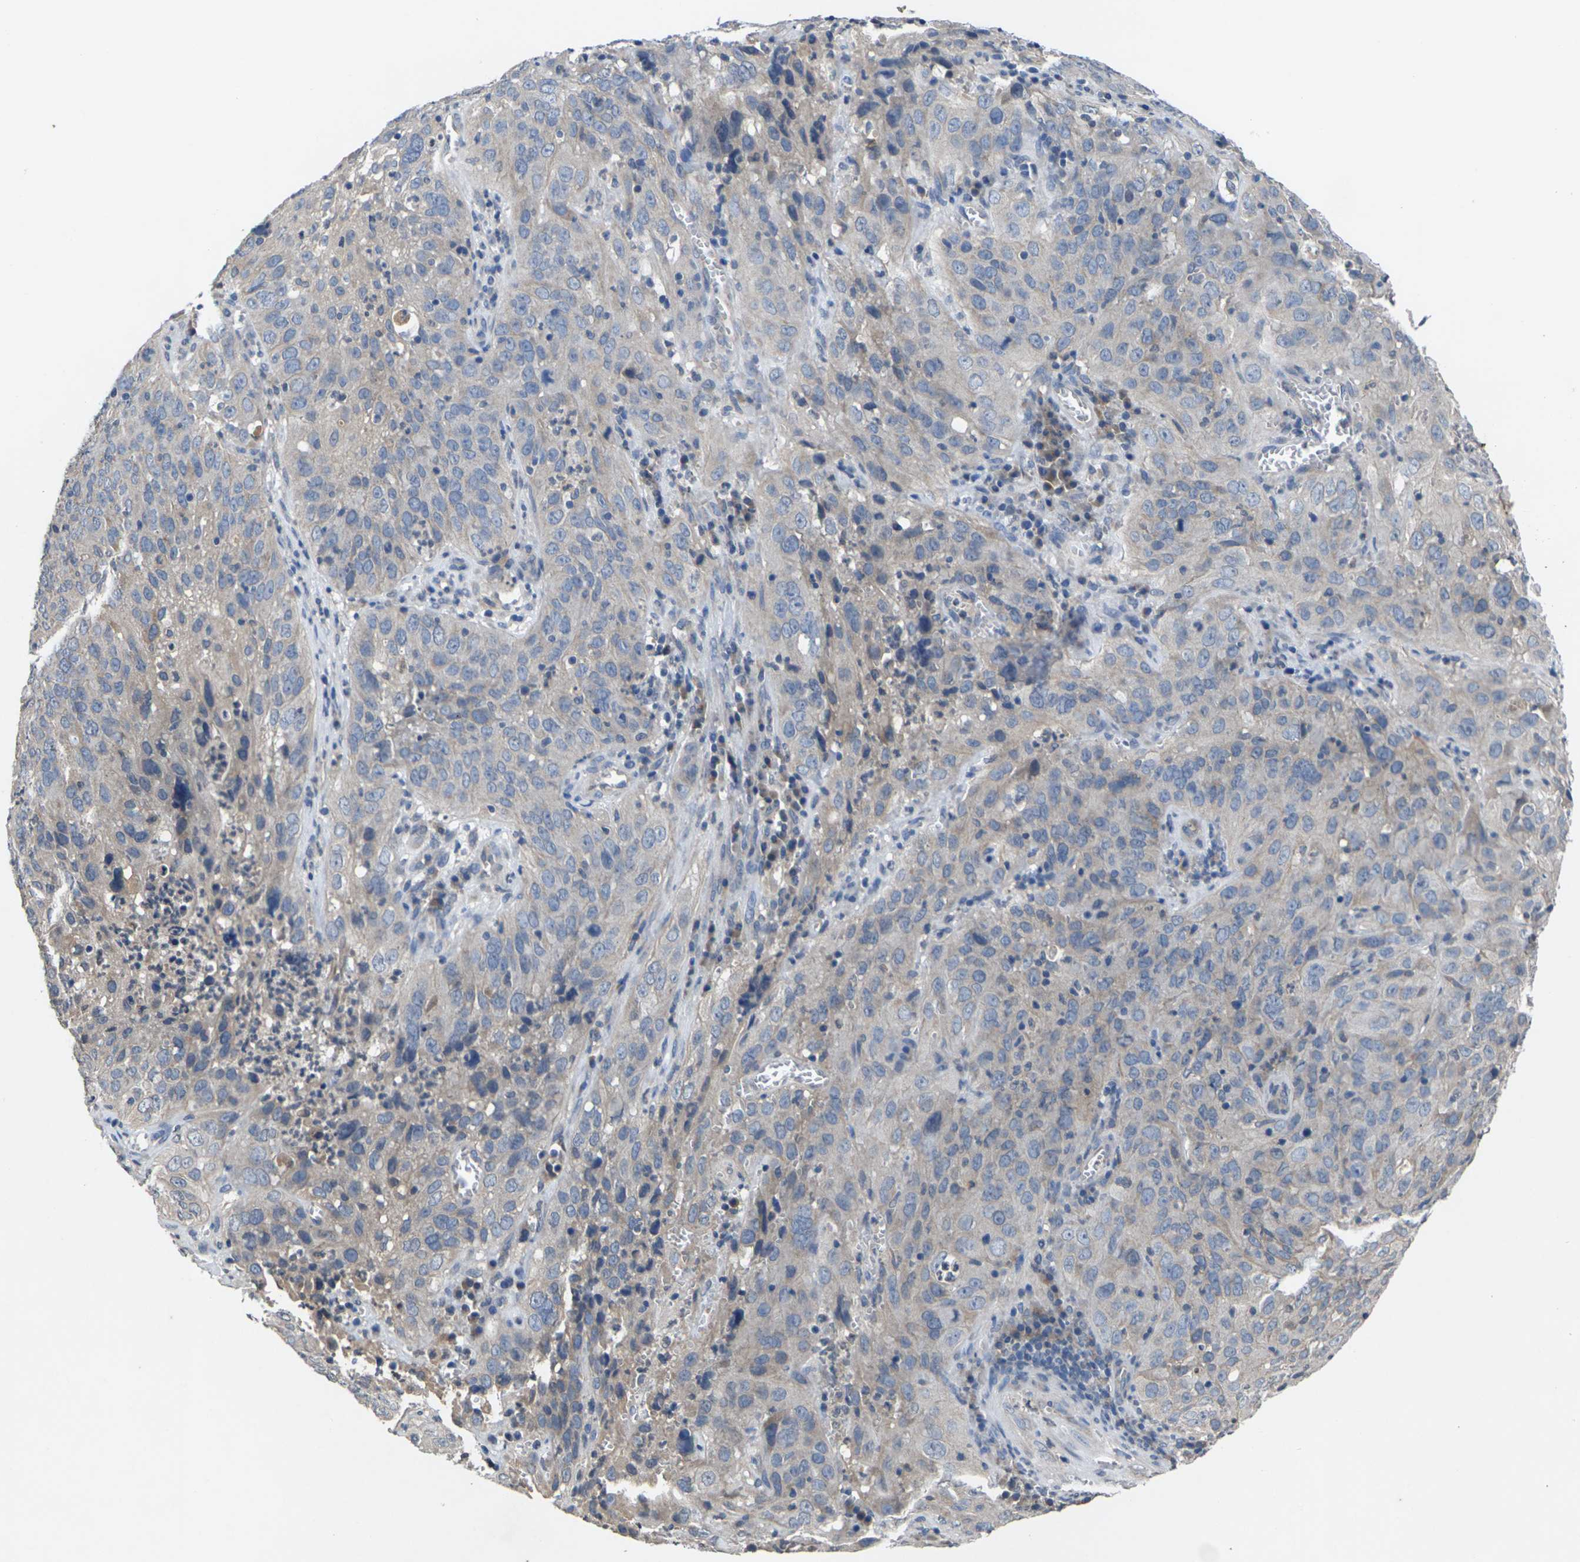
{"staining": {"intensity": "weak", "quantity": "<25%", "location": "cytoplasmic/membranous"}, "tissue": "cervical cancer", "cell_type": "Tumor cells", "image_type": "cancer", "snomed": [{"axis": "morphology", "description": "Squamous cell carcinoma, NOS"}, {"axis": "topography", "description": "Cervix"}], "caption": "Cervical cancer was stained to show a protein in brown. There is no significant staining in tumor cells. (Stains: DAB immunohistochemistry with hematoxylin counter stain, Microscopy: brightfield microscopy at high magnification).", "gene": "SLC2A2", "patient": {"sex": "female", "age": 32}}